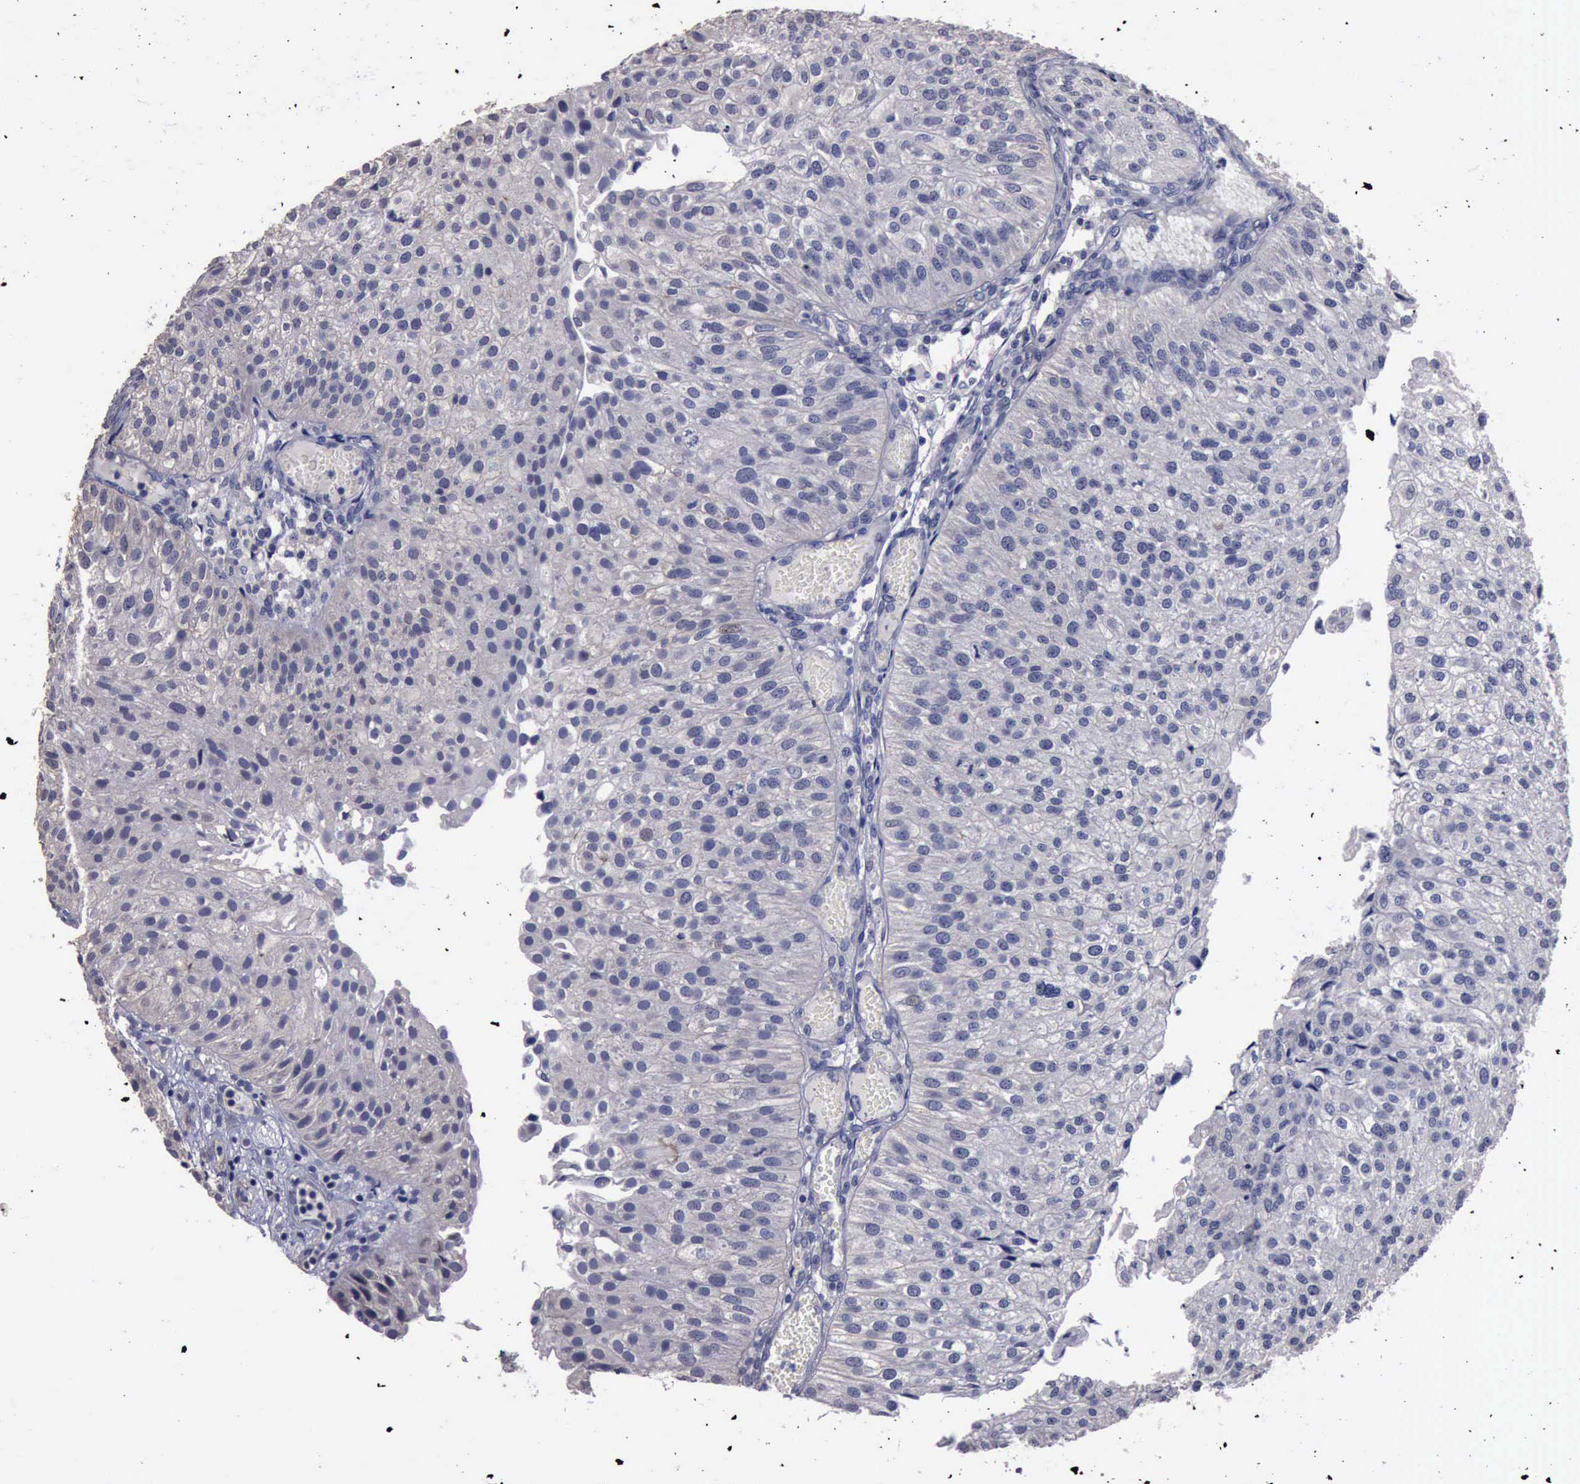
{"staining": {"intensity": "negative", "quantity": "none", "location": "none"}, "tissue": "urothelial cancer", "cell_type": "Tumor cells", "image_type": "cancer", "snomed": [{"axis": "morphology", "description": "Urothelial carcinoma, Low grade"}, {"axis": "topography", "description": "Urinary bladder"}], "caption": "Urothelial cancer was stained to show a protein in brown. There is no significant staining in tumor cells. Brightfield microscopy of immunohistochemistry stained with DAB (brown) and hematoxylin (blue), captured at high magnification.", "gene": "CRKL", "patient": {"sex": "female", "age": 89}}